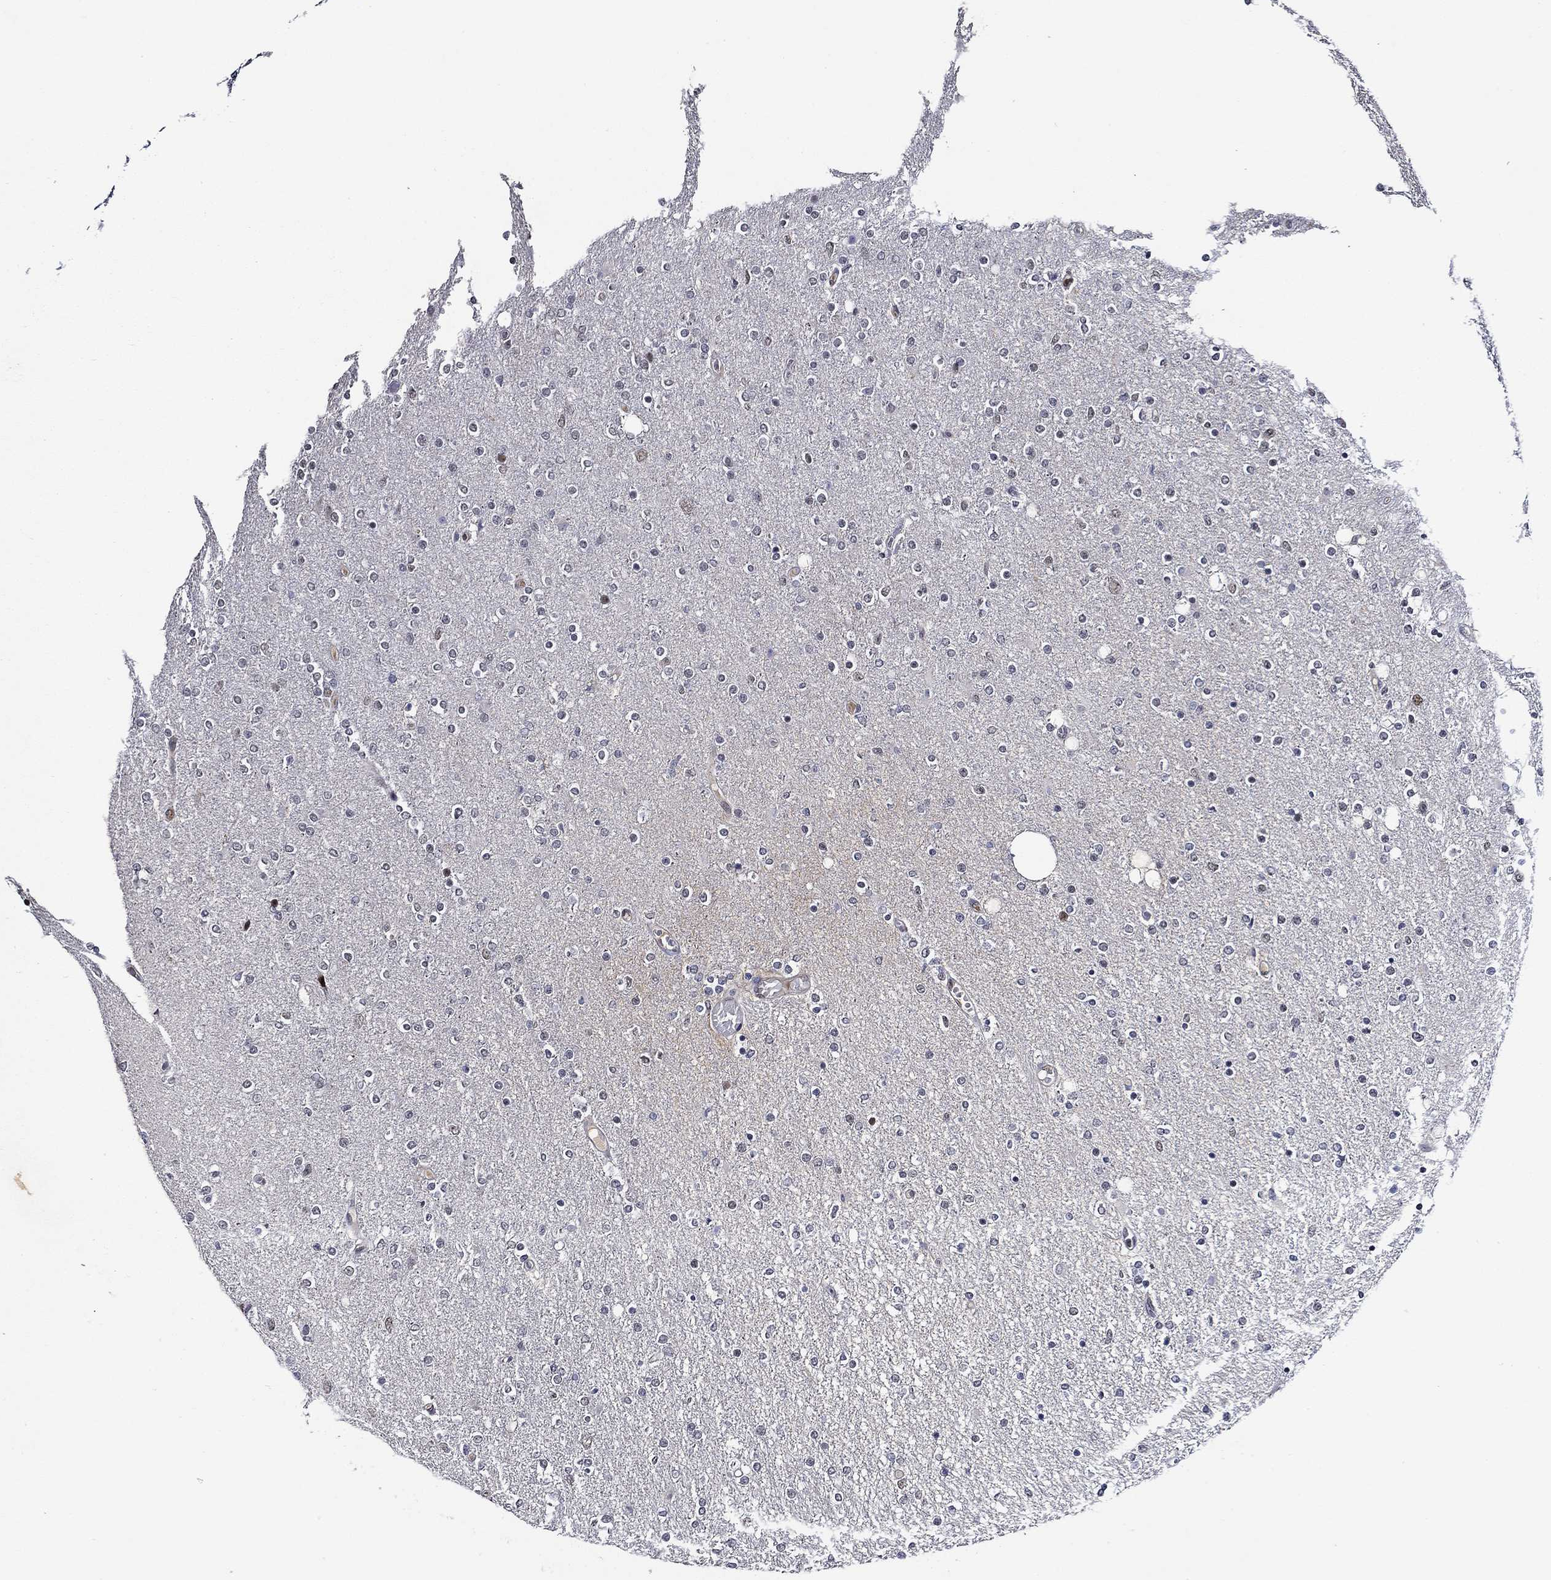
{"staining": {"intensity": "negative", "quantity": "none", "location": "none"}, "tissue": "glioma", "cell_type": "Tumor cells", "image_type": "cancer", "snomed": [{"axis": "morphology", "description": "Glioma, malignant, High grade"}, {"axis": "topography", "description": "Cerebral cortex"}], "caption": "Immunohistochemistry image of neoplastic tissue: glioma stained with DAB exhibits no significant protein staining in tumor cells.", "gene": "GATA2", "patient": {"sex": "male", "age": 70}}